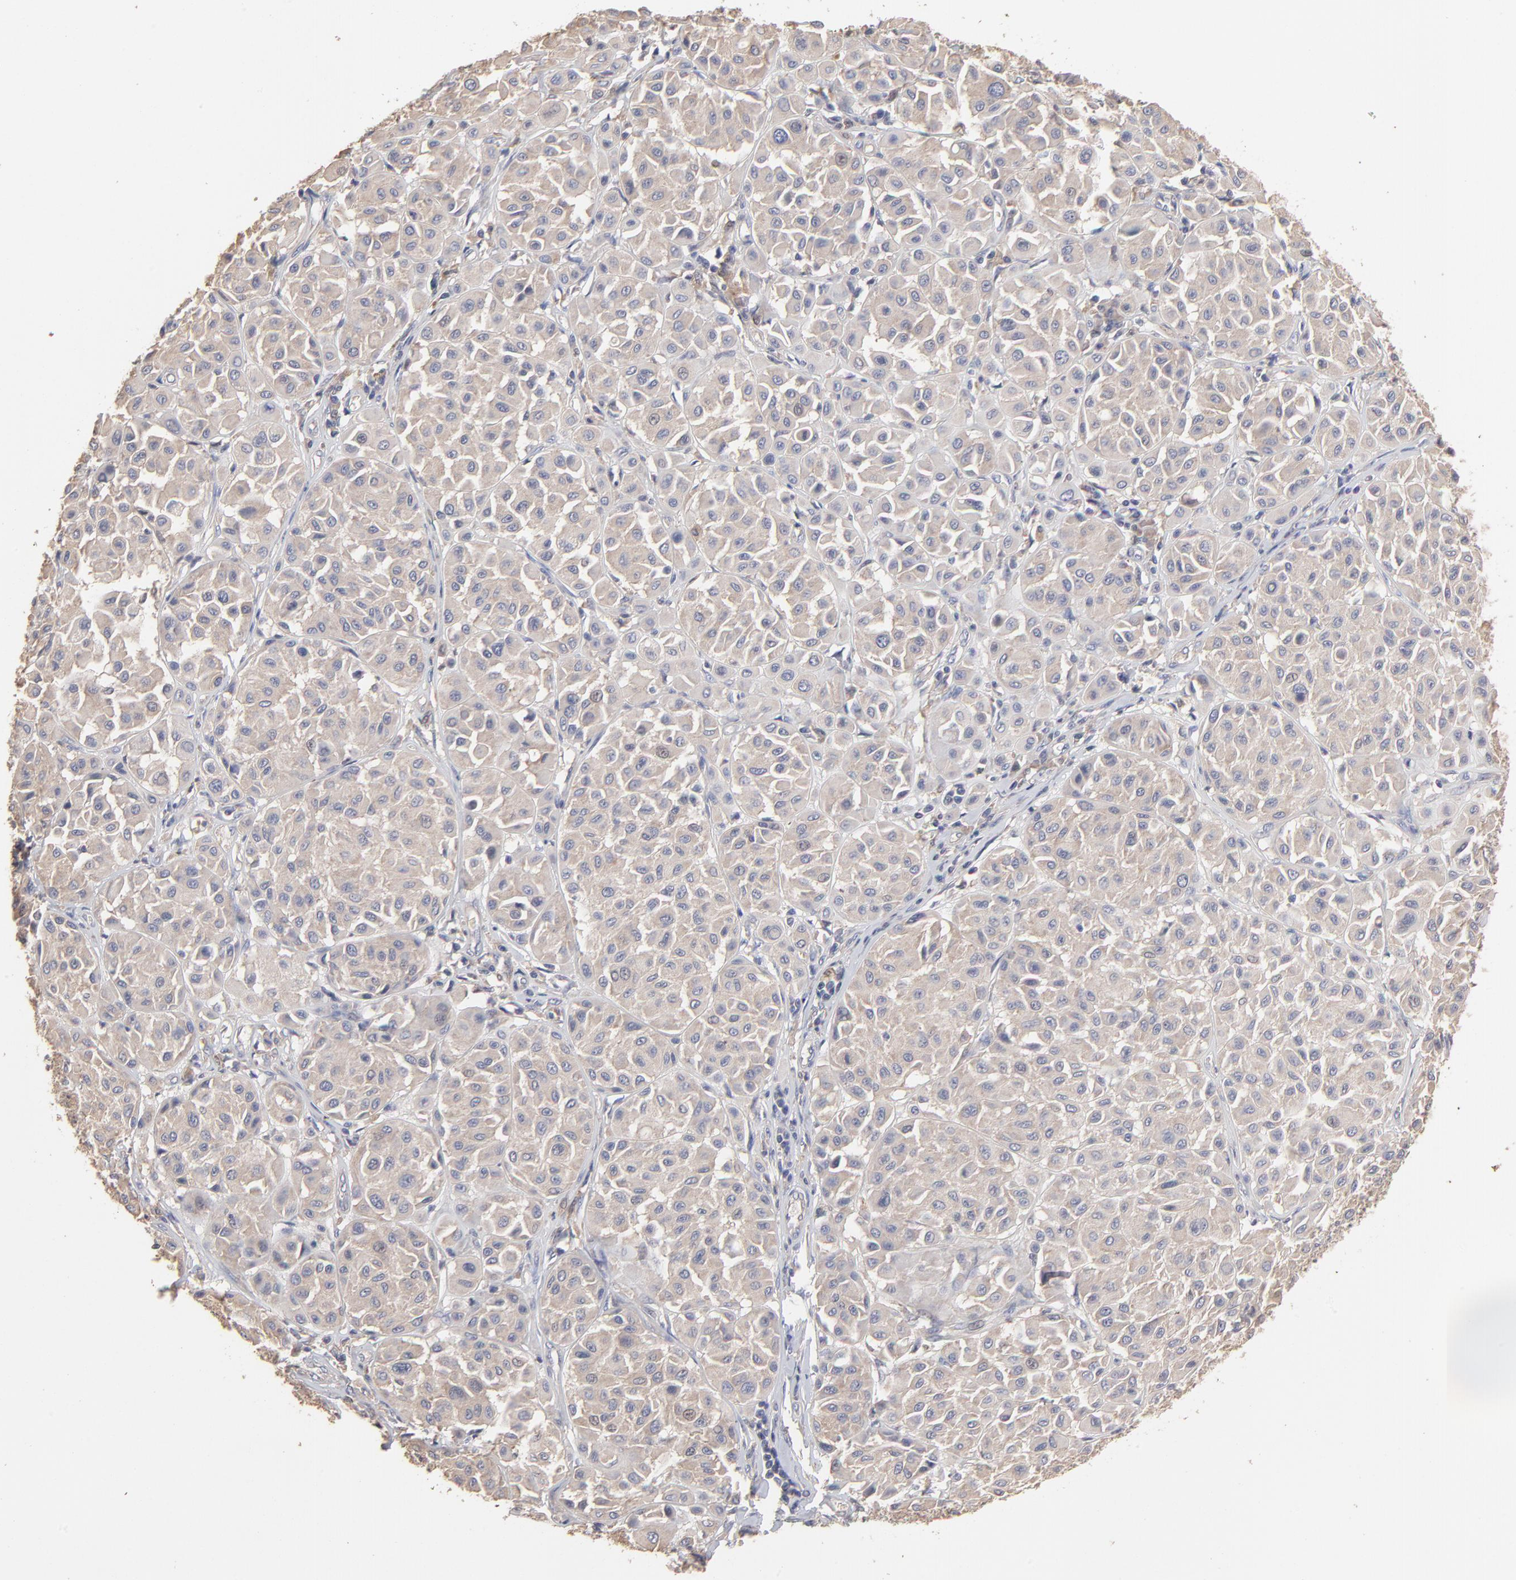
{"staining": {"intensity": "weak", "quantity": ">75%", "location": "cytoplasmic/membranous"}, "tissue": "melanoma", "cell_type": "Tumor cells", "image_type": "cancer", "snomed": [{"axis": "morphology", "description": "Malignant melanoma, Metastatic site"}, {"axis": "topography", "description": "Soft tissue"}], "caption": "Weak cytoplasmic/membranous expression for a protein is present in approximately >75% of tumor cells of malignant melanoma (metastatic site) using IHC.", "gene": "TANGO2", "patient": {"sex": "male", "age": 41}}